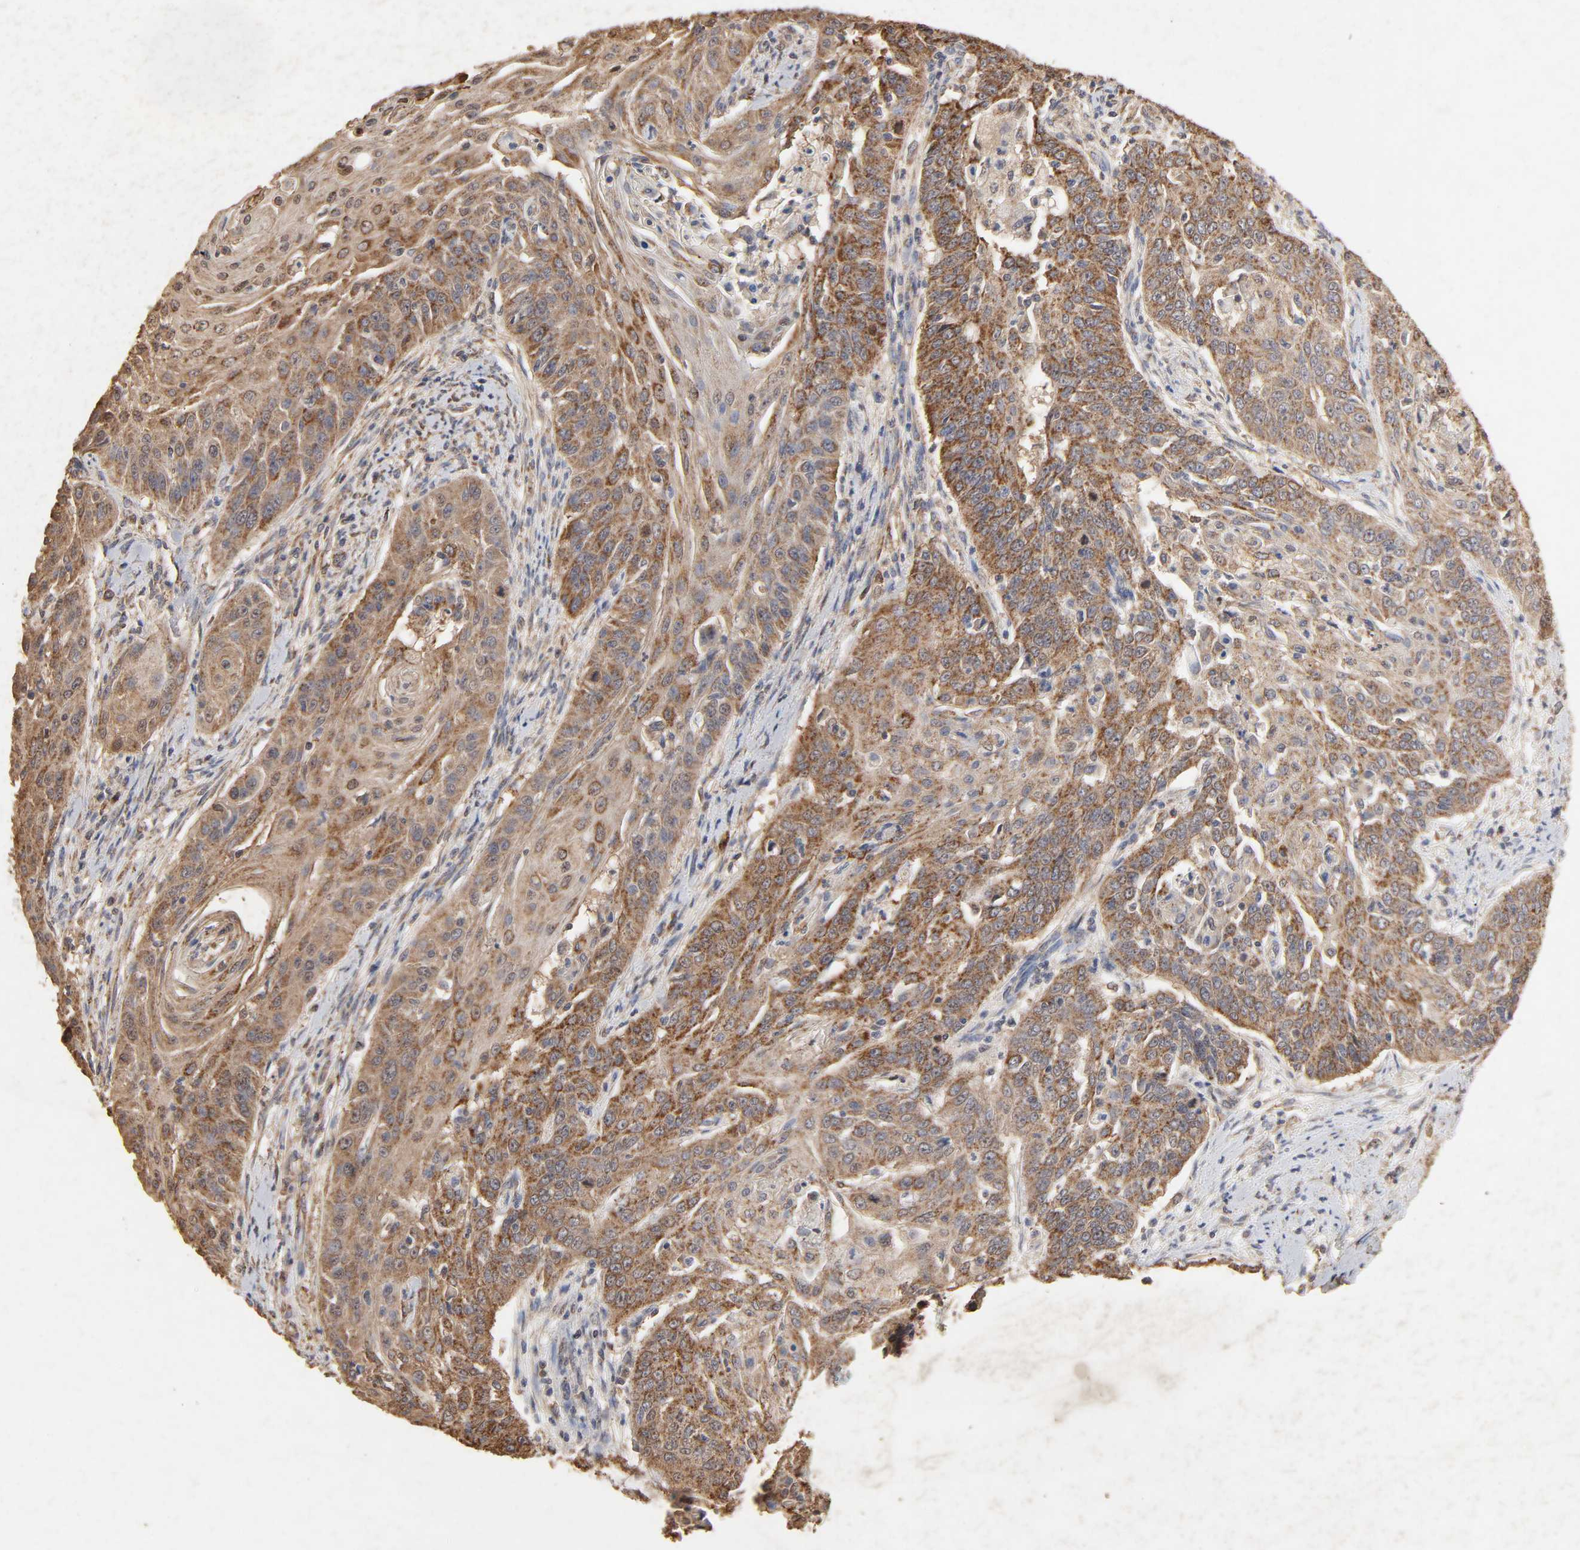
{"staining": {"intensity": "strong", "quantity": ">75%", "location": "cytoplasmic/membranous"}, "tissue": "cervical cancer", "cell_type": "Tumor cells", "image_type": "cancer", "snomed": [{"axis": "morphology", "description": "Squamous cell carcinoma, NOS"}, {"axis": "topography", "description": "Cervix"}], "caption": "An image showing strong cytoplasmic/membranous expression in approximately >75% of tumor cells in cervical squamous cell carcinoma, as visualized by brown immunohistochemical staining.", "gene": "CYCS", "patient": {"sex": "female", "age": 33}}